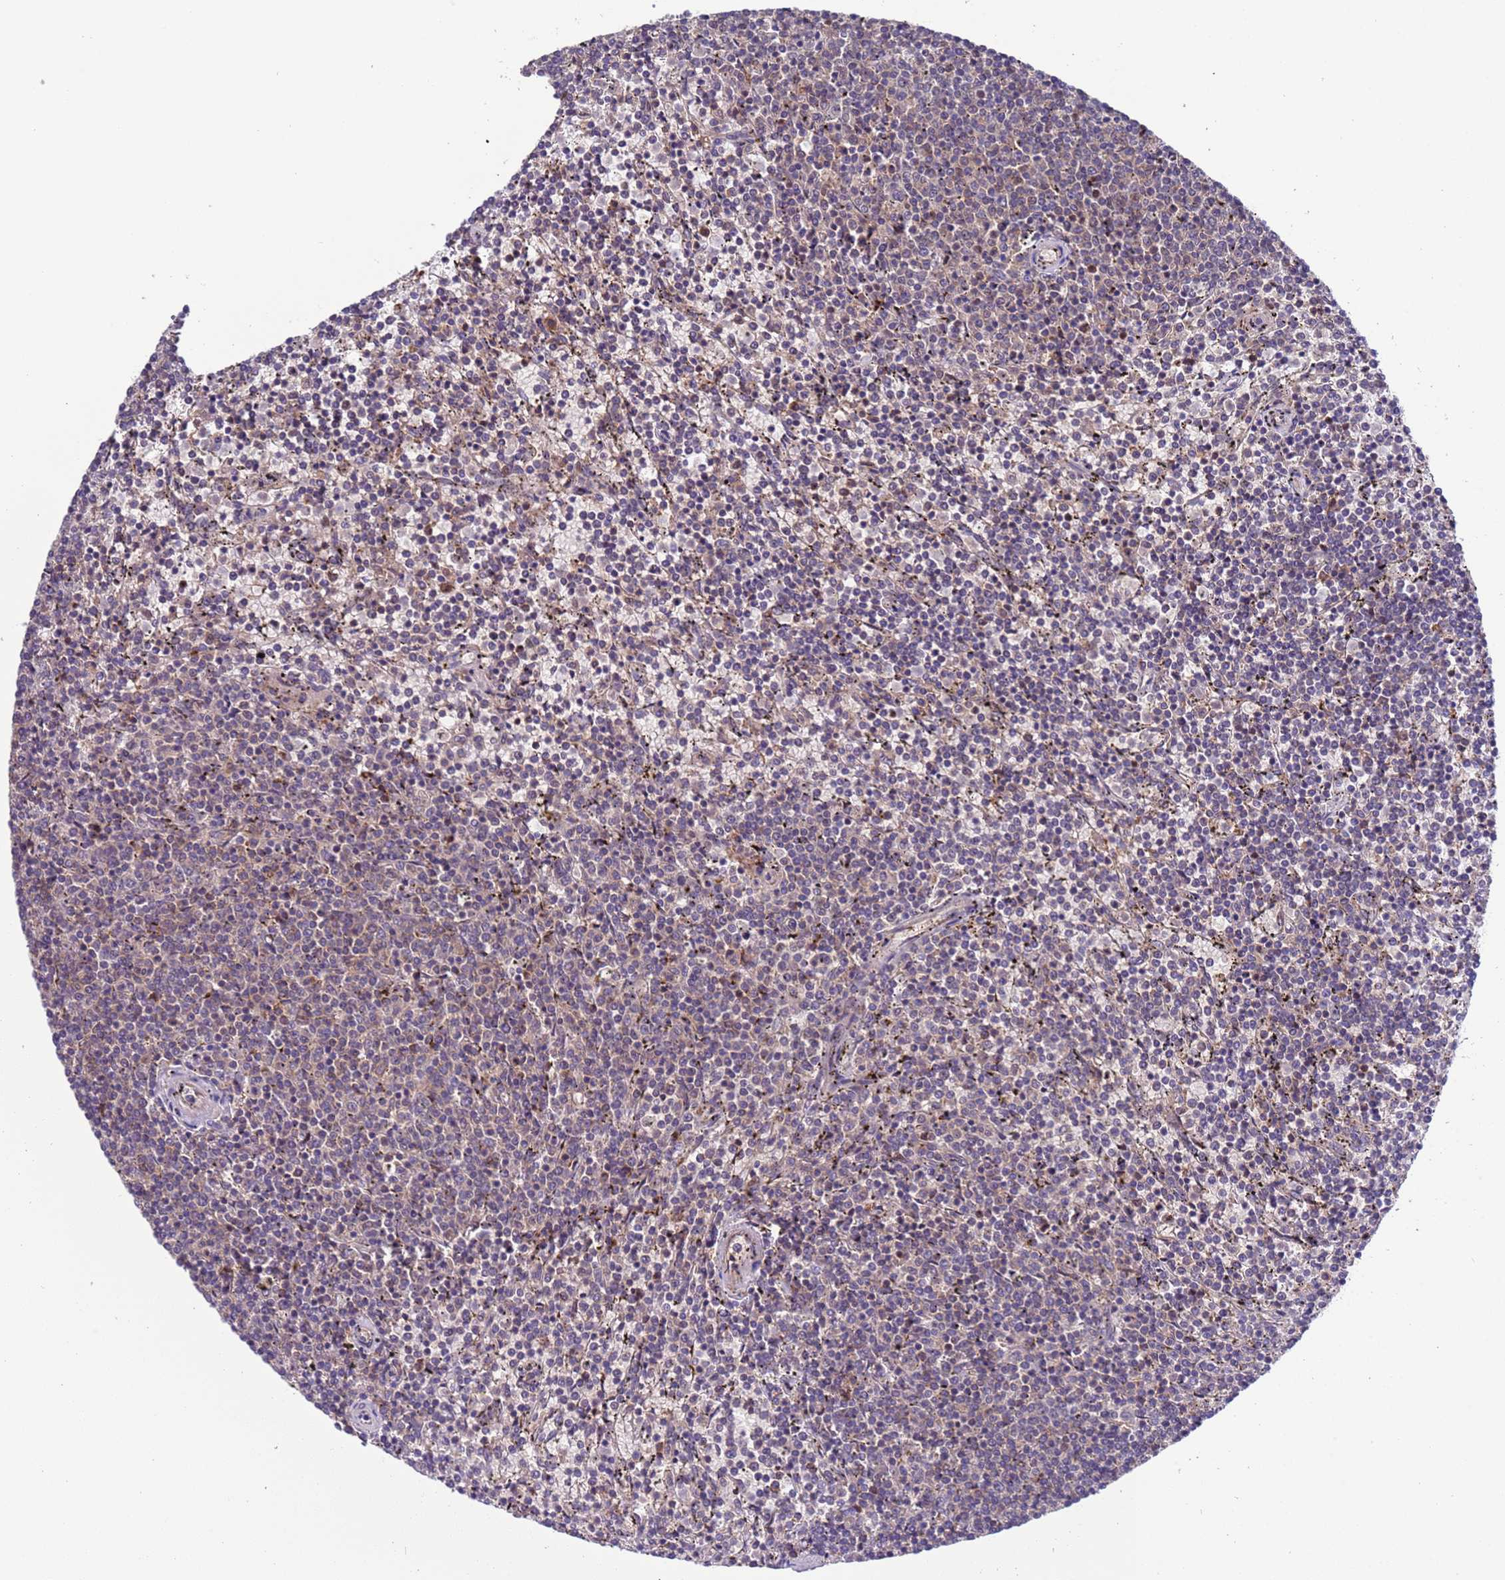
{"staining": {"intensity": "negative", "quantity": "none", "location": "none"}, "tissue": "lymphoma", "cell_type": "Tumor cells", "image_type": "cancer", "snomed": [{"axis": "morphology", "description": "Malignant lymphoma, non-Hodgkin's type, Low grade"}, {"axis": "topography", "description": "Spleen"}], "caption": "Immunohistochemistry (IHC) photomicrograph of neoplastic tissue: lymphoma stained with DAB (3,3'-diaminobenzidine) reveals no significant protein staining in tumor cells.", "gene": "PARP16", "patient": {"sex": "female", "age": 50}}